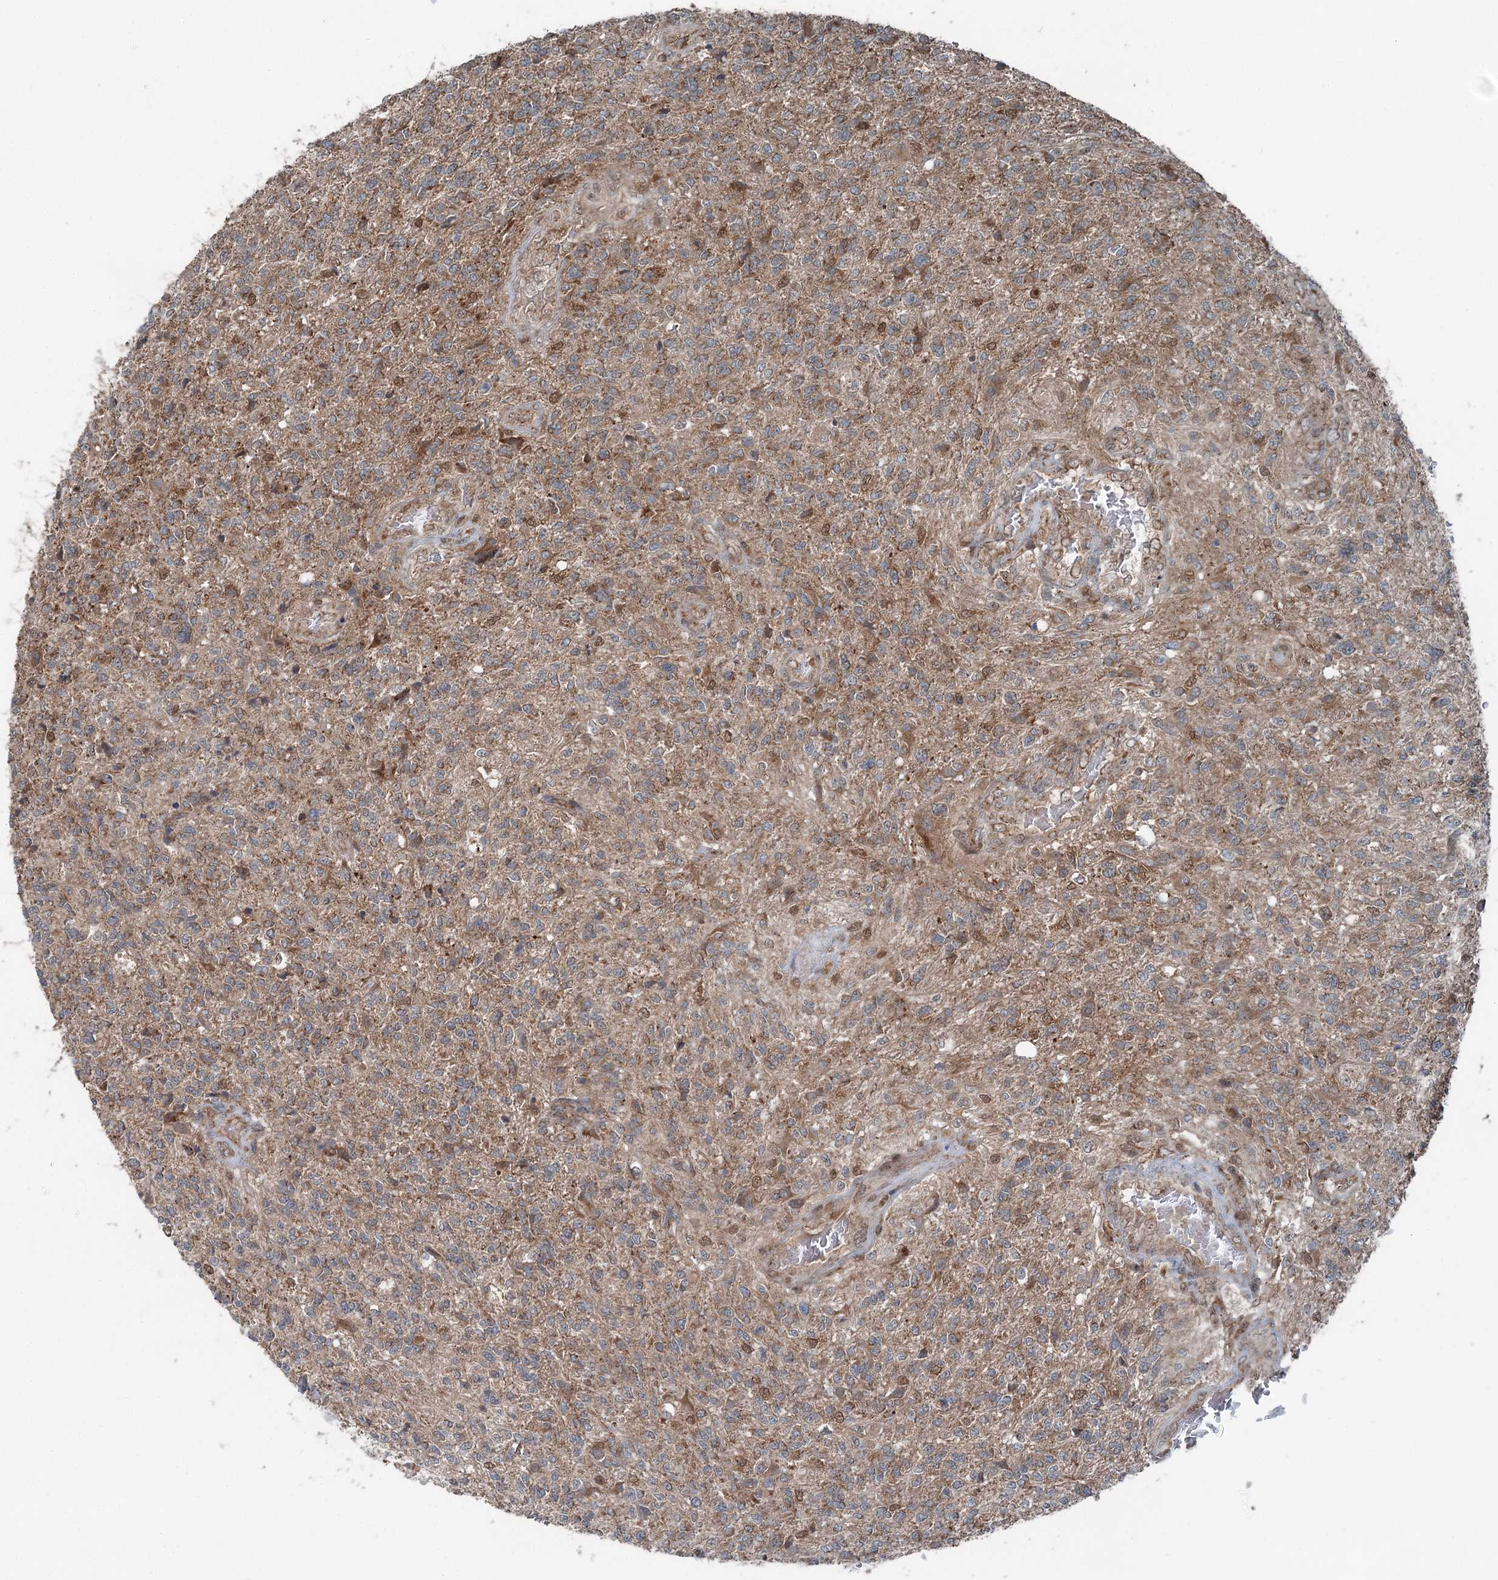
{"staining": {"intensity": "weak", "quantity": ">75%", "location": "cytoplasmic/membranous"}, "tissue": "glioma", "cell_type": "Tumor cells", "image_type": "cancer", "snomed": [{"axis": "morphology", "description": "Glioma, malignant, High grade"}, {"axis": "topography", "description": "Brain"}], "caption": "Protein expression analysis of malignant high-grade glioma exhibits weak cytoplasmic/membranous staining in approximately >75% of tumor cells.", "gene": "WAPL", "patient": {"sex": "male", "age": 56}}